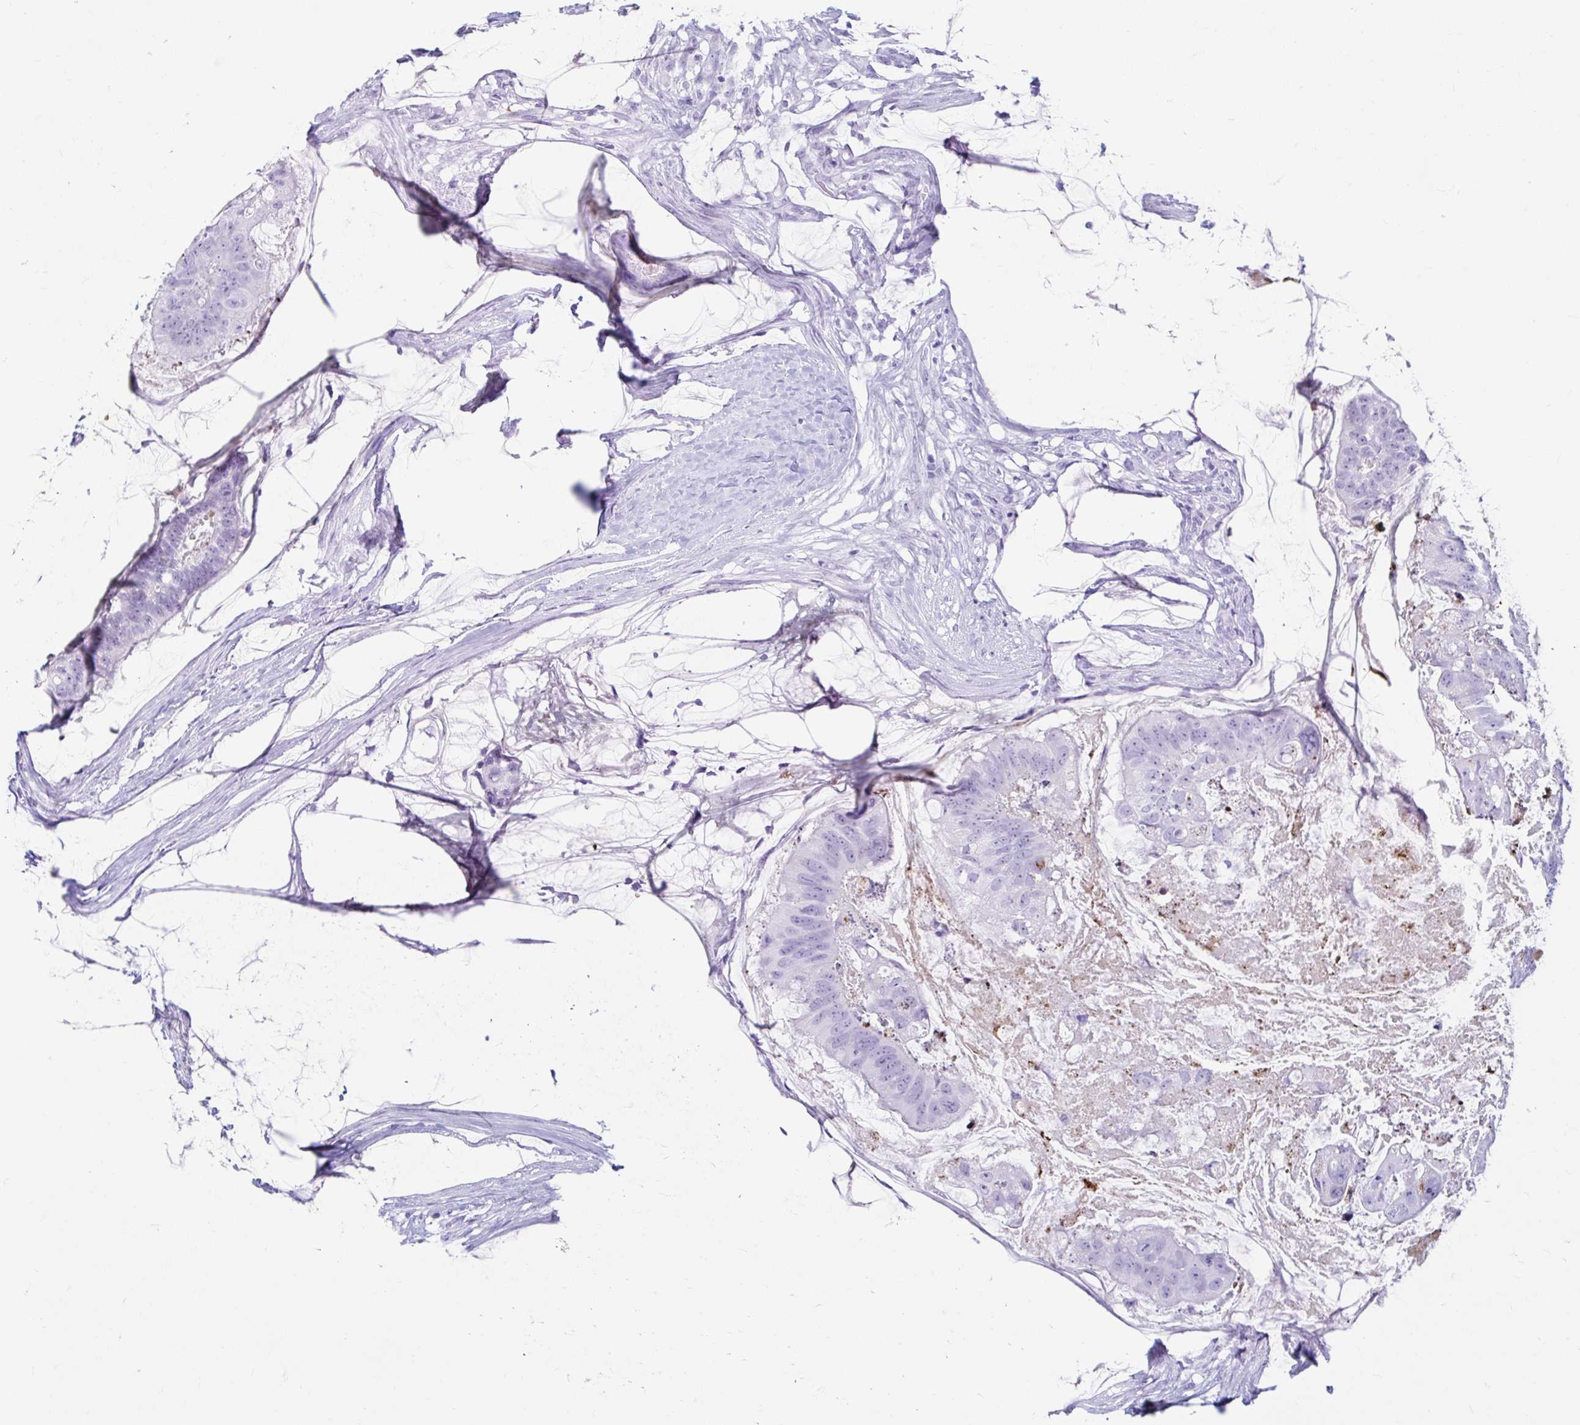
{"staining": {"intensity": "negative", "quantity": "none", "location": "none"}, "tissue": "colorectal cancer", "cell_type": "Tumor cells", "image_type": "cancer", "snomed": [{"axis": "morphology", "description": "Adenocarcinoma, NOS"}, {"axis": "topography", "description": "Colon"}], "caption": "Colorectal adenocarcinoma was stained to show a protein in brown. There is no significant staining in tumor cells. Nuclei are stained in blue.", "gene": "ERICH6", "patient": {"sex": "male", "age": 62}}